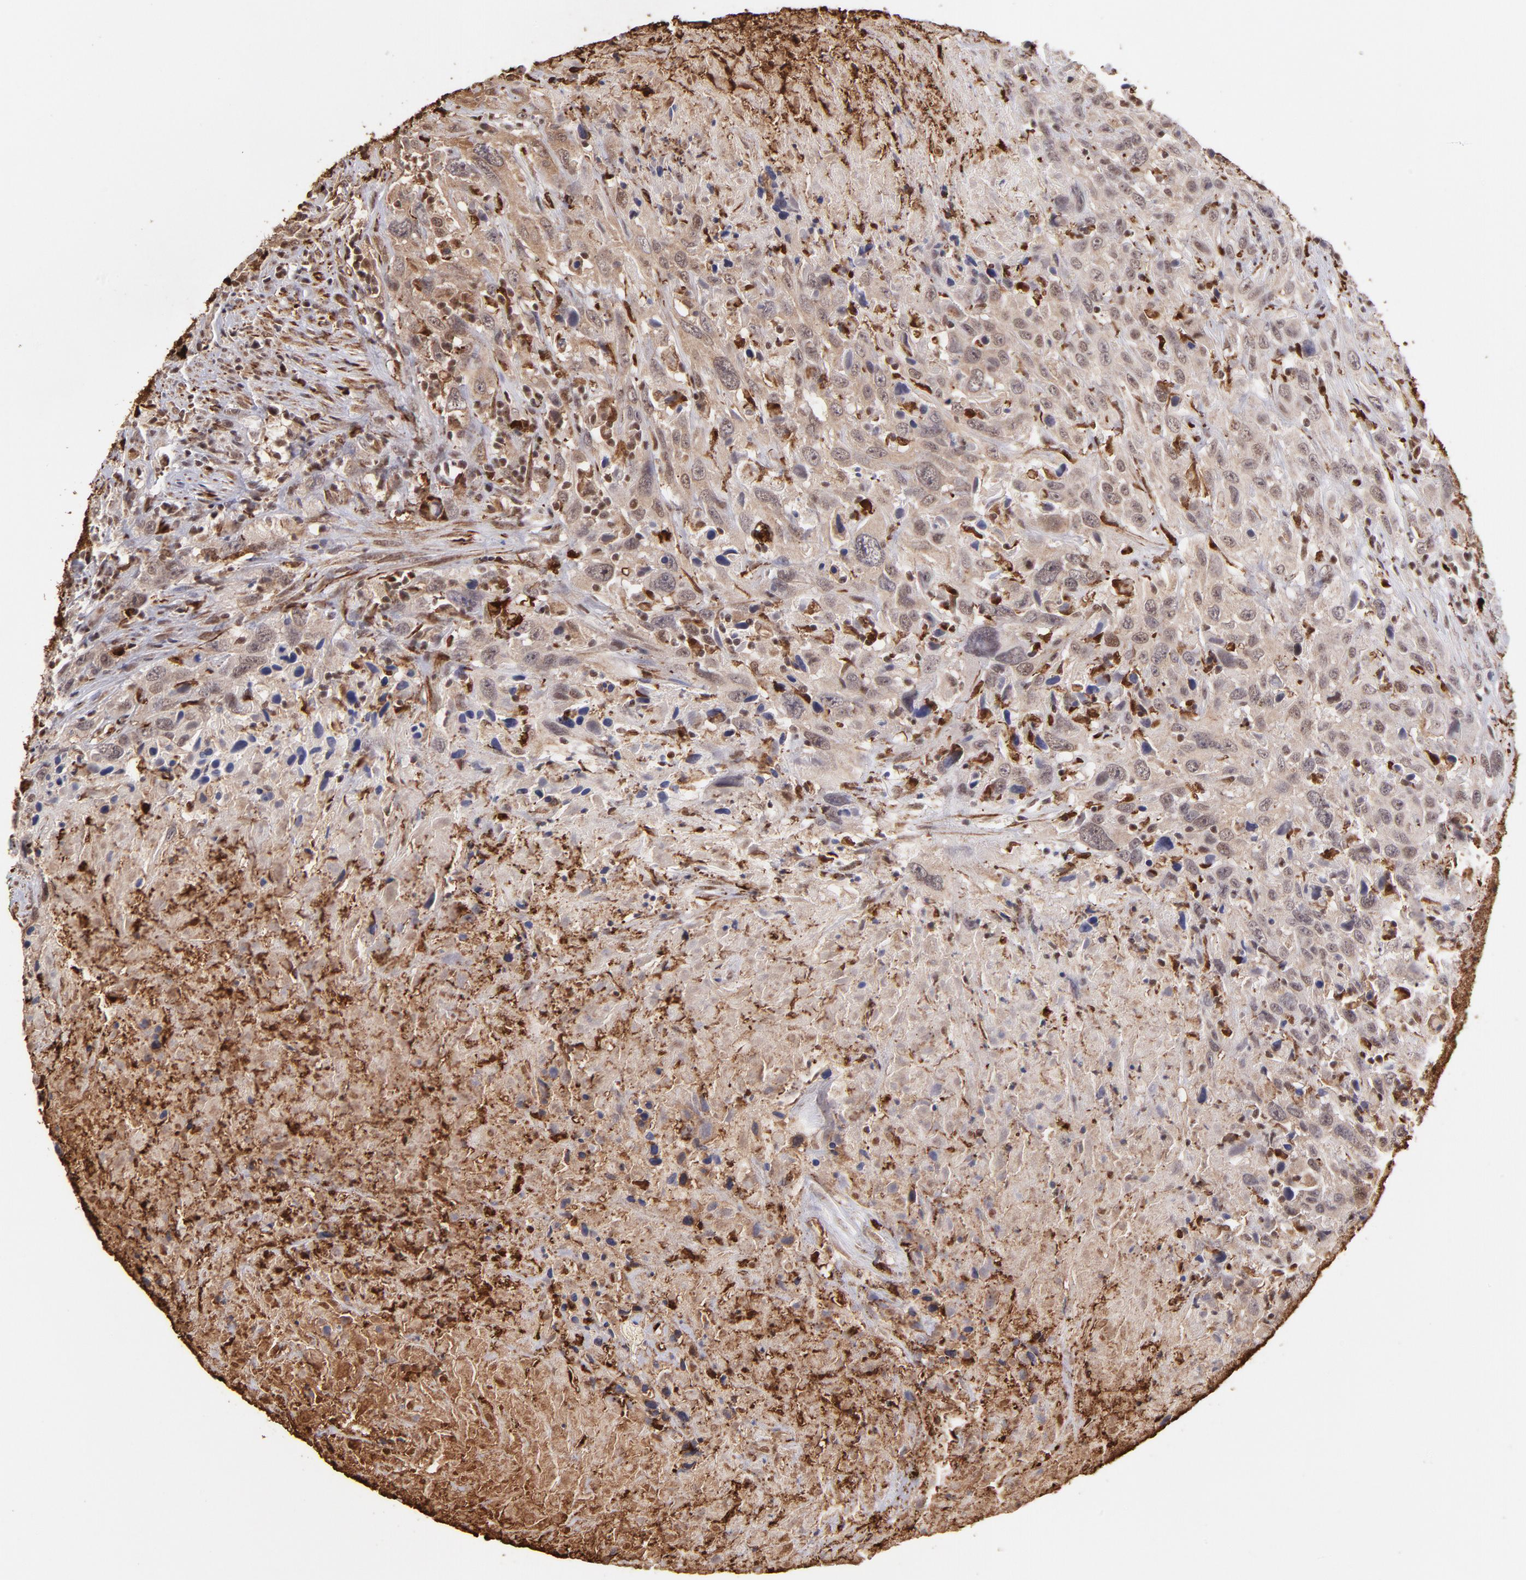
{"staining": {"intensity": "weak", "quantity": ">75%", "location": "cytoplasmic/membranous,nuclear"}, "tissue": "urothelial cancer", "cell_type": "Tumor cells", "image_type": "cancer", "snomed": [{"axis": "morphology", "description": "Urothelial carcinoma, High grade"}, {"axis": "topography", "description": "Urinary bladder"}], "caption": "Immunohistochemistry micrograph of neoplastic tissue: human high-grade urothelial carcinoma stained using IHC shows low levels of weak protein expression localized specifically in the cytoplasmic/membranous and nuclear of tumor cells, appearing as a cytoplasmic/membranous and nuclear brown color.", "gene": "ZFX", "patient": {"sex": "male", "age": 61}}